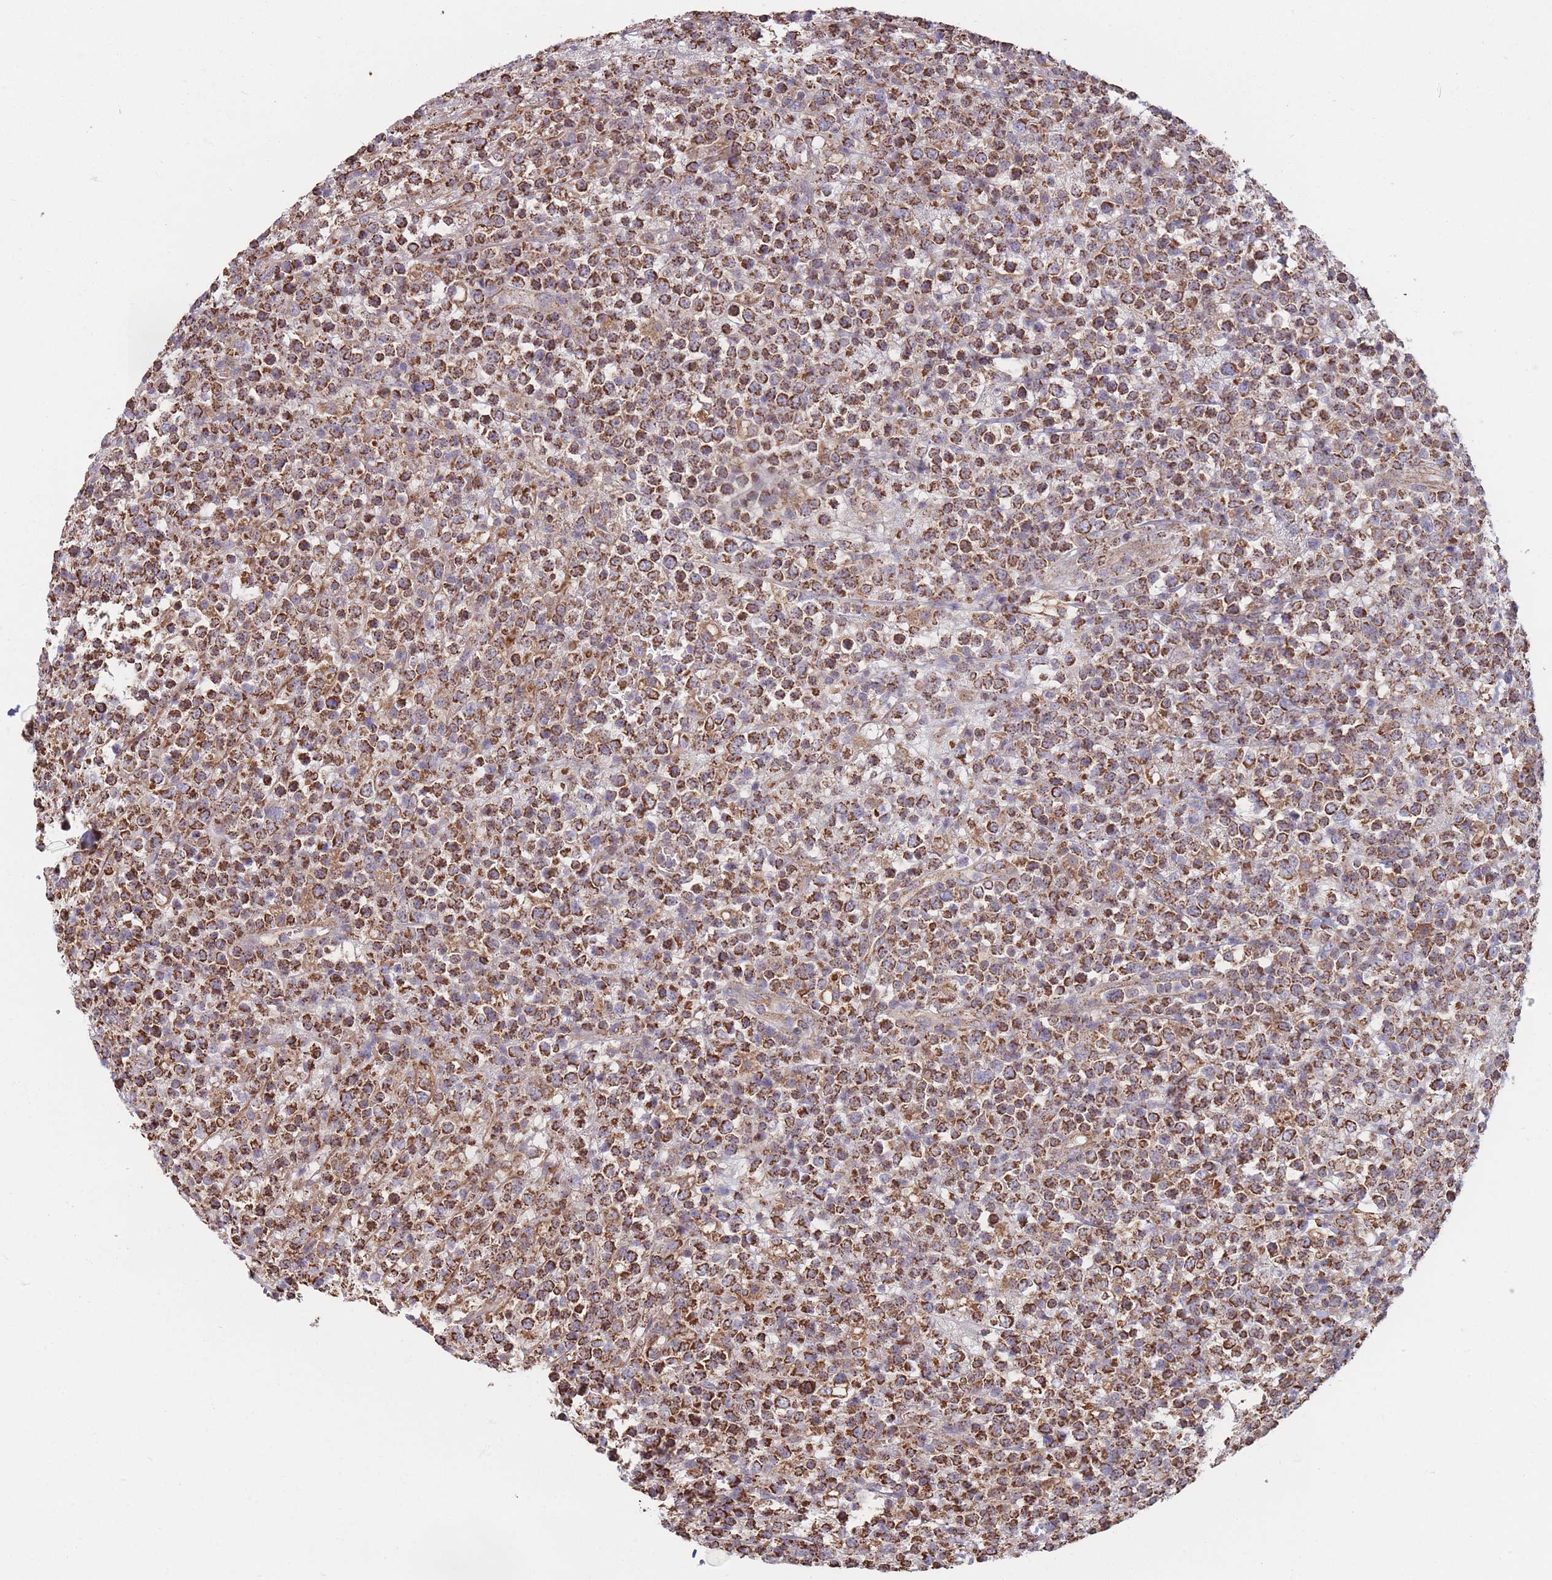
{"staining": {"intensity": "strong", "quantity": ">75%", "location": "cytoplasmic/membranous"}, "tissue": "lymphoma", "cell_type": "Tumor cells", "image_type": "cancer", "snomed": [{"axis": "morphology", "description": "Malignant lymphoma, non-Hodgkin's type, High grade"}, {"axis": "topography", "description": "Colon"}], "caption": "Human malignant lymphoma, non-Hodgkin's type (high-grade) stained for a protein (brown) displays strong cytoplasmic/membranous positive expression in approximately >75% of tumor cells.", "gene": "KIF16B", "patient": {"sex": "female", "age": 53}}